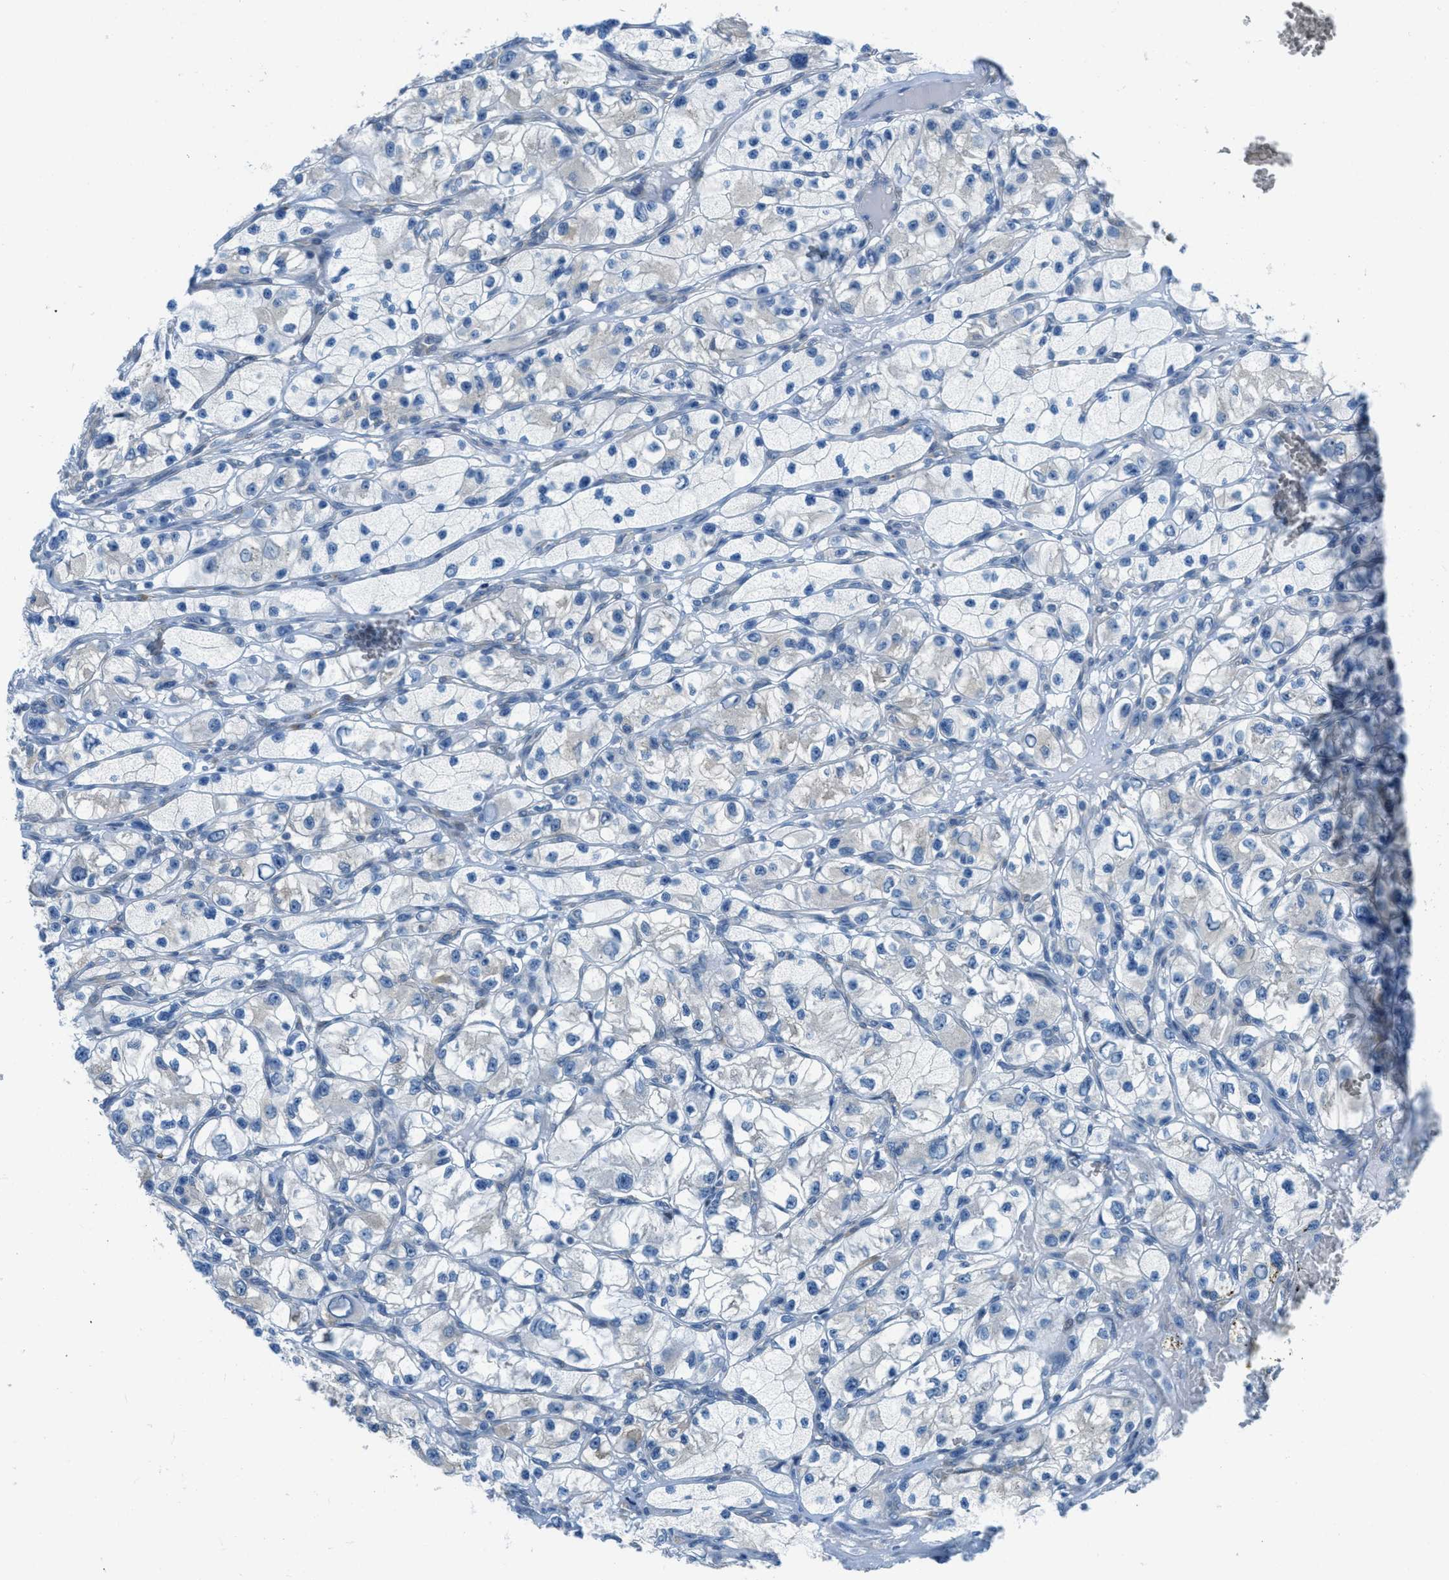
{"staining": {"intensity": "moderate", "quantity": "<25%", "location": "cytoplasmic/membranous"}, "tissue": "renal cancer", "cell_type": "Tumor cells", "image_type": "cancer", "snomed": [{"axis": "morphology", "description": "Adenocarcinoma, NOS"}, {"axis": "topography", "description": "Kidney"}], "caption": "Protein staining demonstrates moderate cytoplasmic/membranous staining in approximately <25% of tumor cells in adenocarcinoma (renal).", "gene": "MAPRE2", "patient": {"sex": "female", "age": 57}}